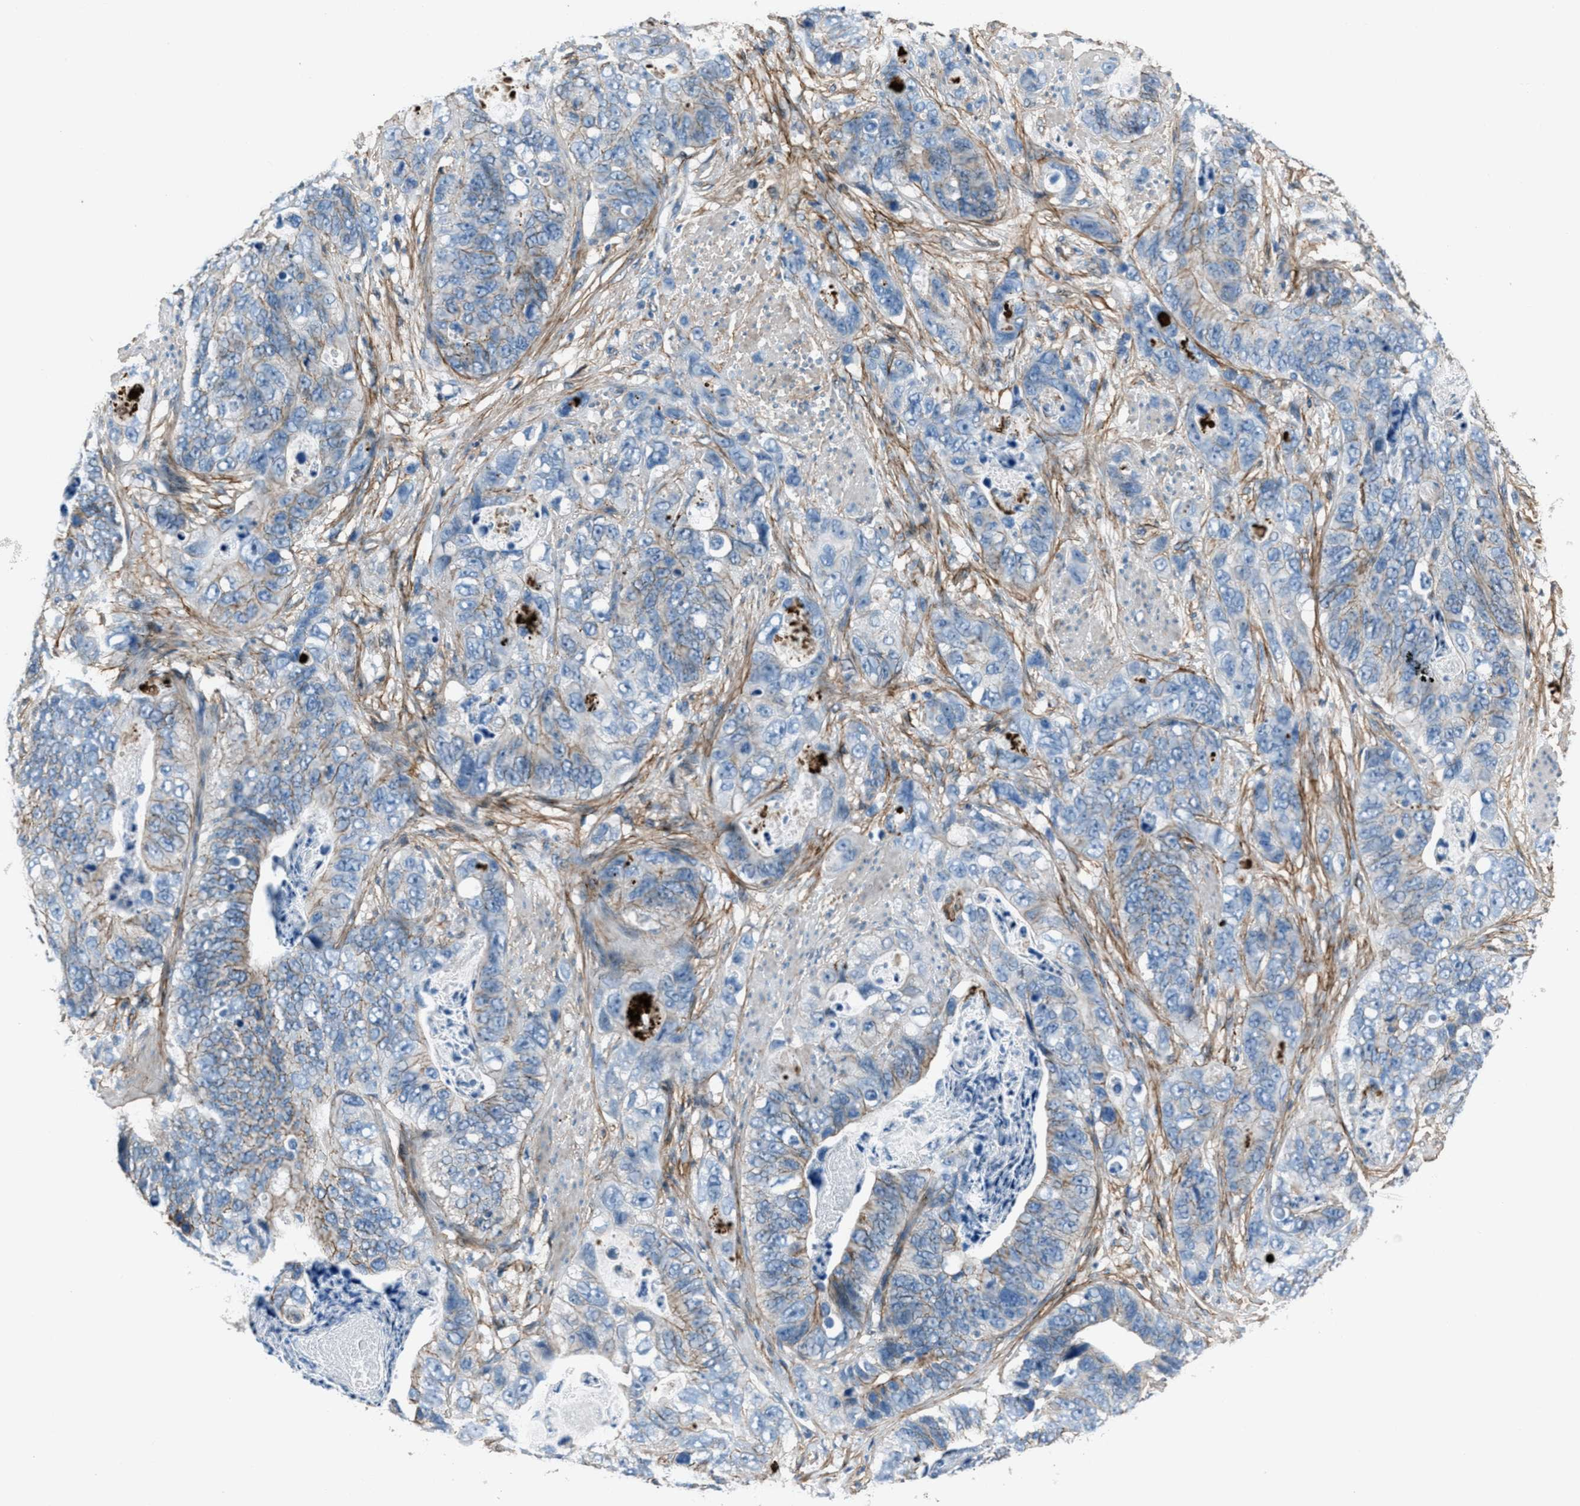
{"staining": {"intensity": "weak", "quantity": "<25%", "location": "cytoplasmic/membranous"}, "tissue": "stomach cancer", "cell_type": "Tumor cells", "image_type": "cancer", "snomed": [{"axis": "morphology", "description": "Adenocarcinoma, NOS"}, {"axis": "topography", "description": "Stomach"}], "caption": "Micrograph shows no protein expression in tumor cells of stomach adenocarcinoma tissue.", "gene": "FBN1", "patient": {"sex": "female", "age": 89}}